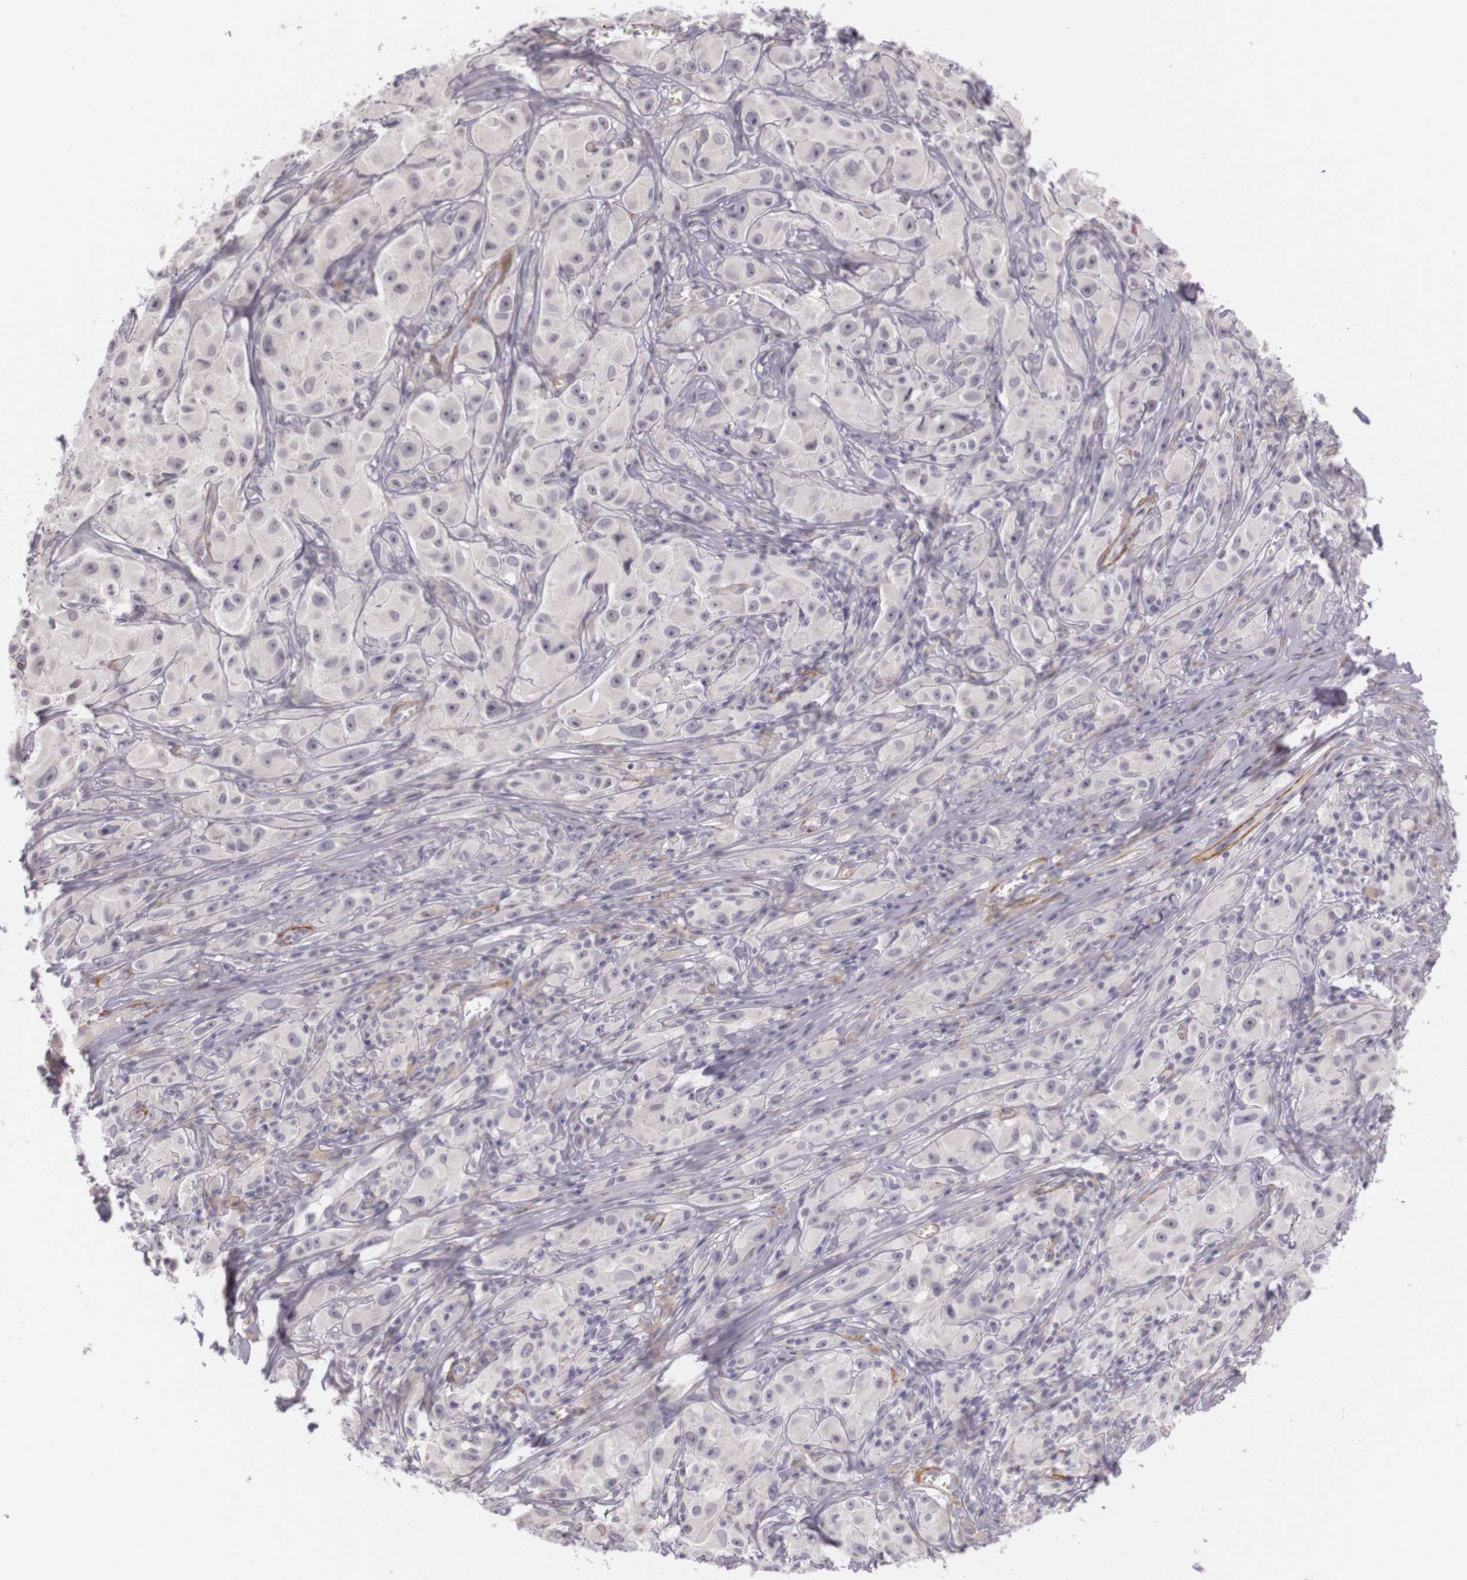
{"staining": {"intensity": "negative", "quantity": "none", "location": "none"}, "tissue": "melanoma", "cell_type": "Tumor cells", "image_type": "cancer", "snomed": [{"axis": "morphology", "description": "Malignant melanoma, NOS"}, {"axis": "topography", "description": "Skin"}], "caption": "High magnification brightfield microscopy of melanoma stained with DAB (3,3'-diaminobenzidine) (brown) and counterstained with hematoxylin (blue): tumor cells show no significant staining.", "gene": "CNTN2", "patient": {"sex": "male", "age": 56}}